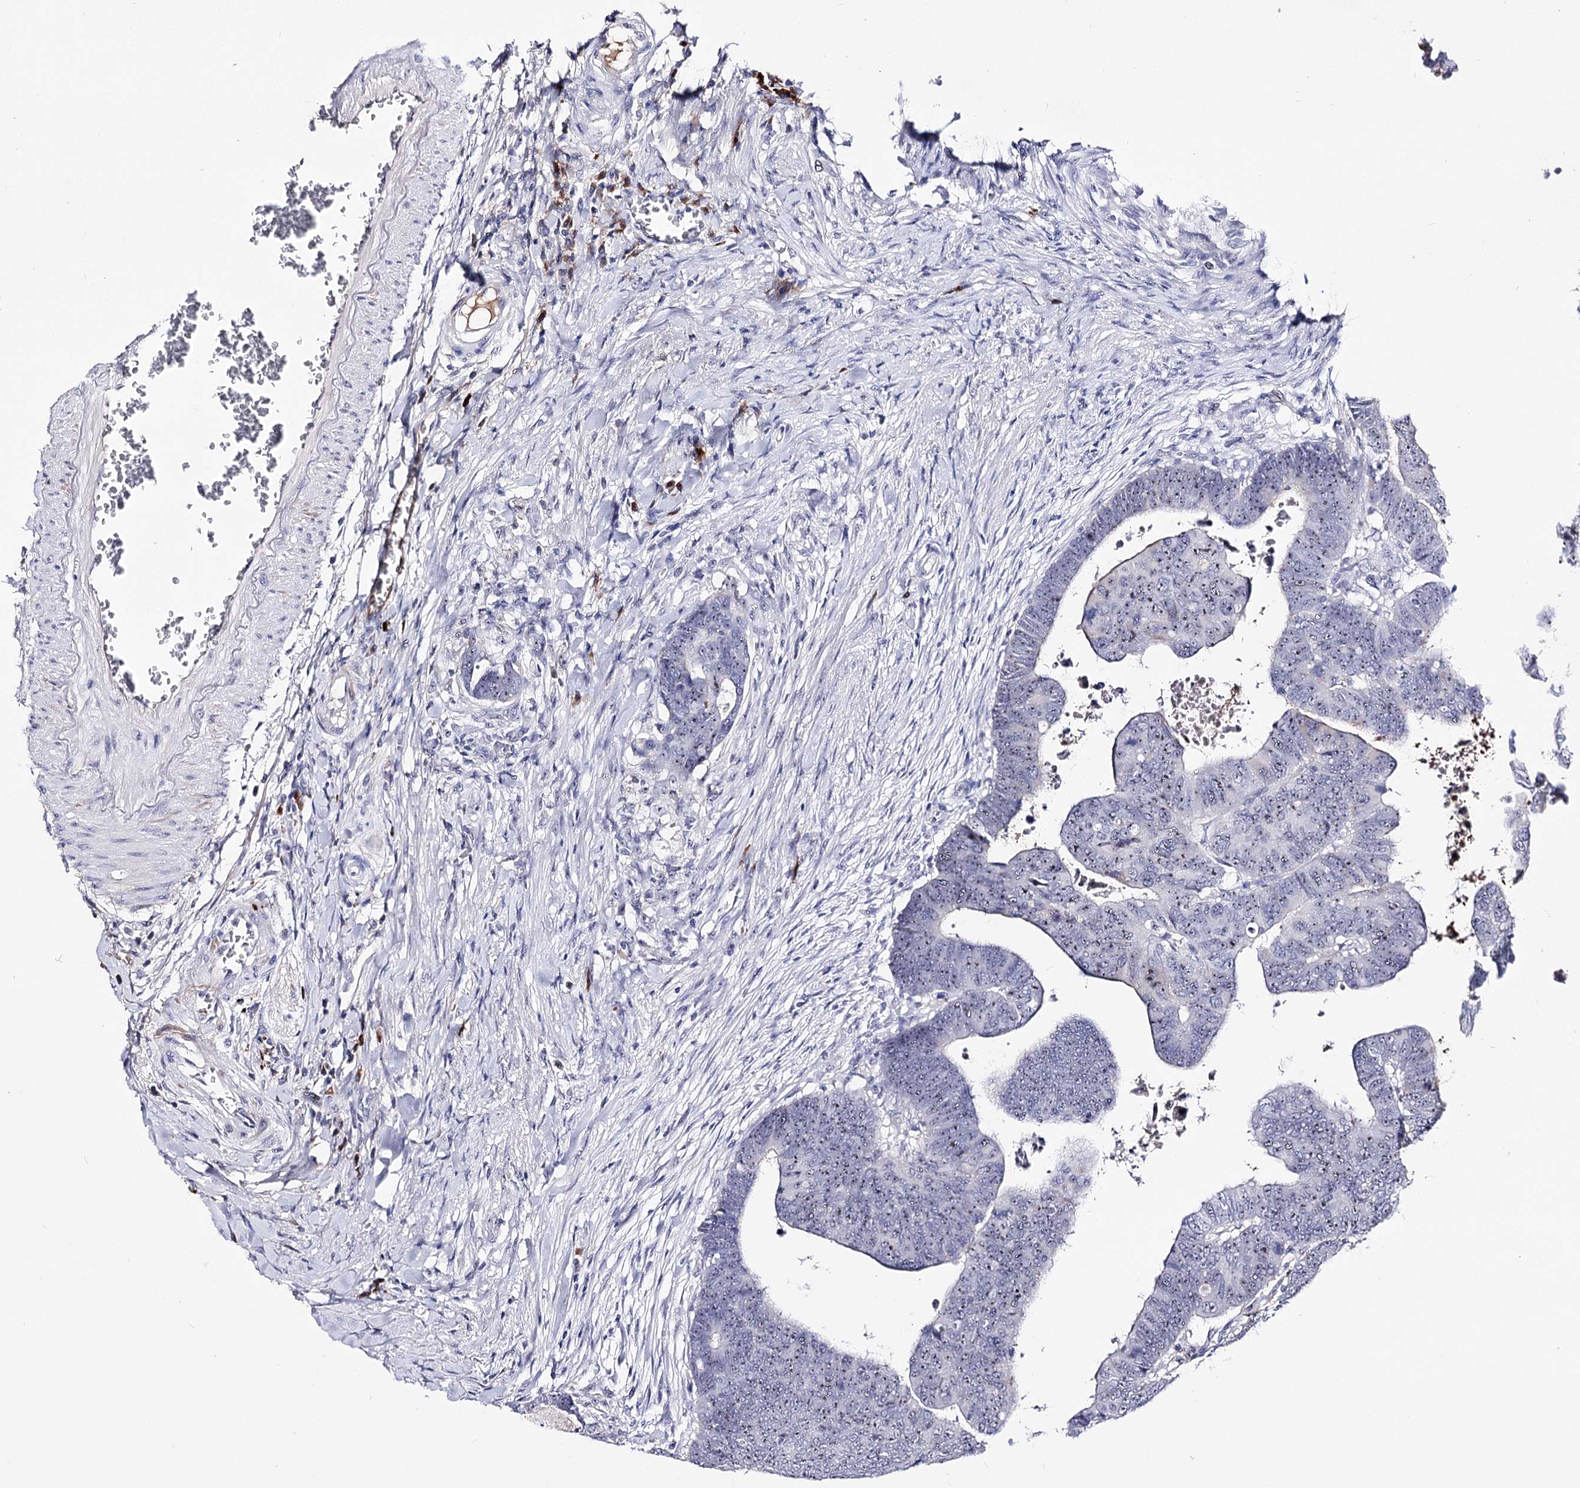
{"staining": {"intensity": "moderate", "quantity": ">75%", "location": "nuclear"}, "tissue": "colorectal cancer", "cell_type": "Tumor cells", "image_type": "cancer", "snomed": [{"axis": "morphology", "description": "Normal tissue, NOS"}, {"axis": "morphology", "description": "Adenocarcinoma, NOS"}, {"axis": "topography", "description": "Rectum"}], "caption": "Immunohistochemical staining of human colorectal cancer exhibits medium levels of moderate nuclear protein staining in about >75% of tumor cells. (Brightfield microscopy of DAB IHC at high magnification).", "gene": "PCGF5", "patient": {"sex": "female", "age": 65}}